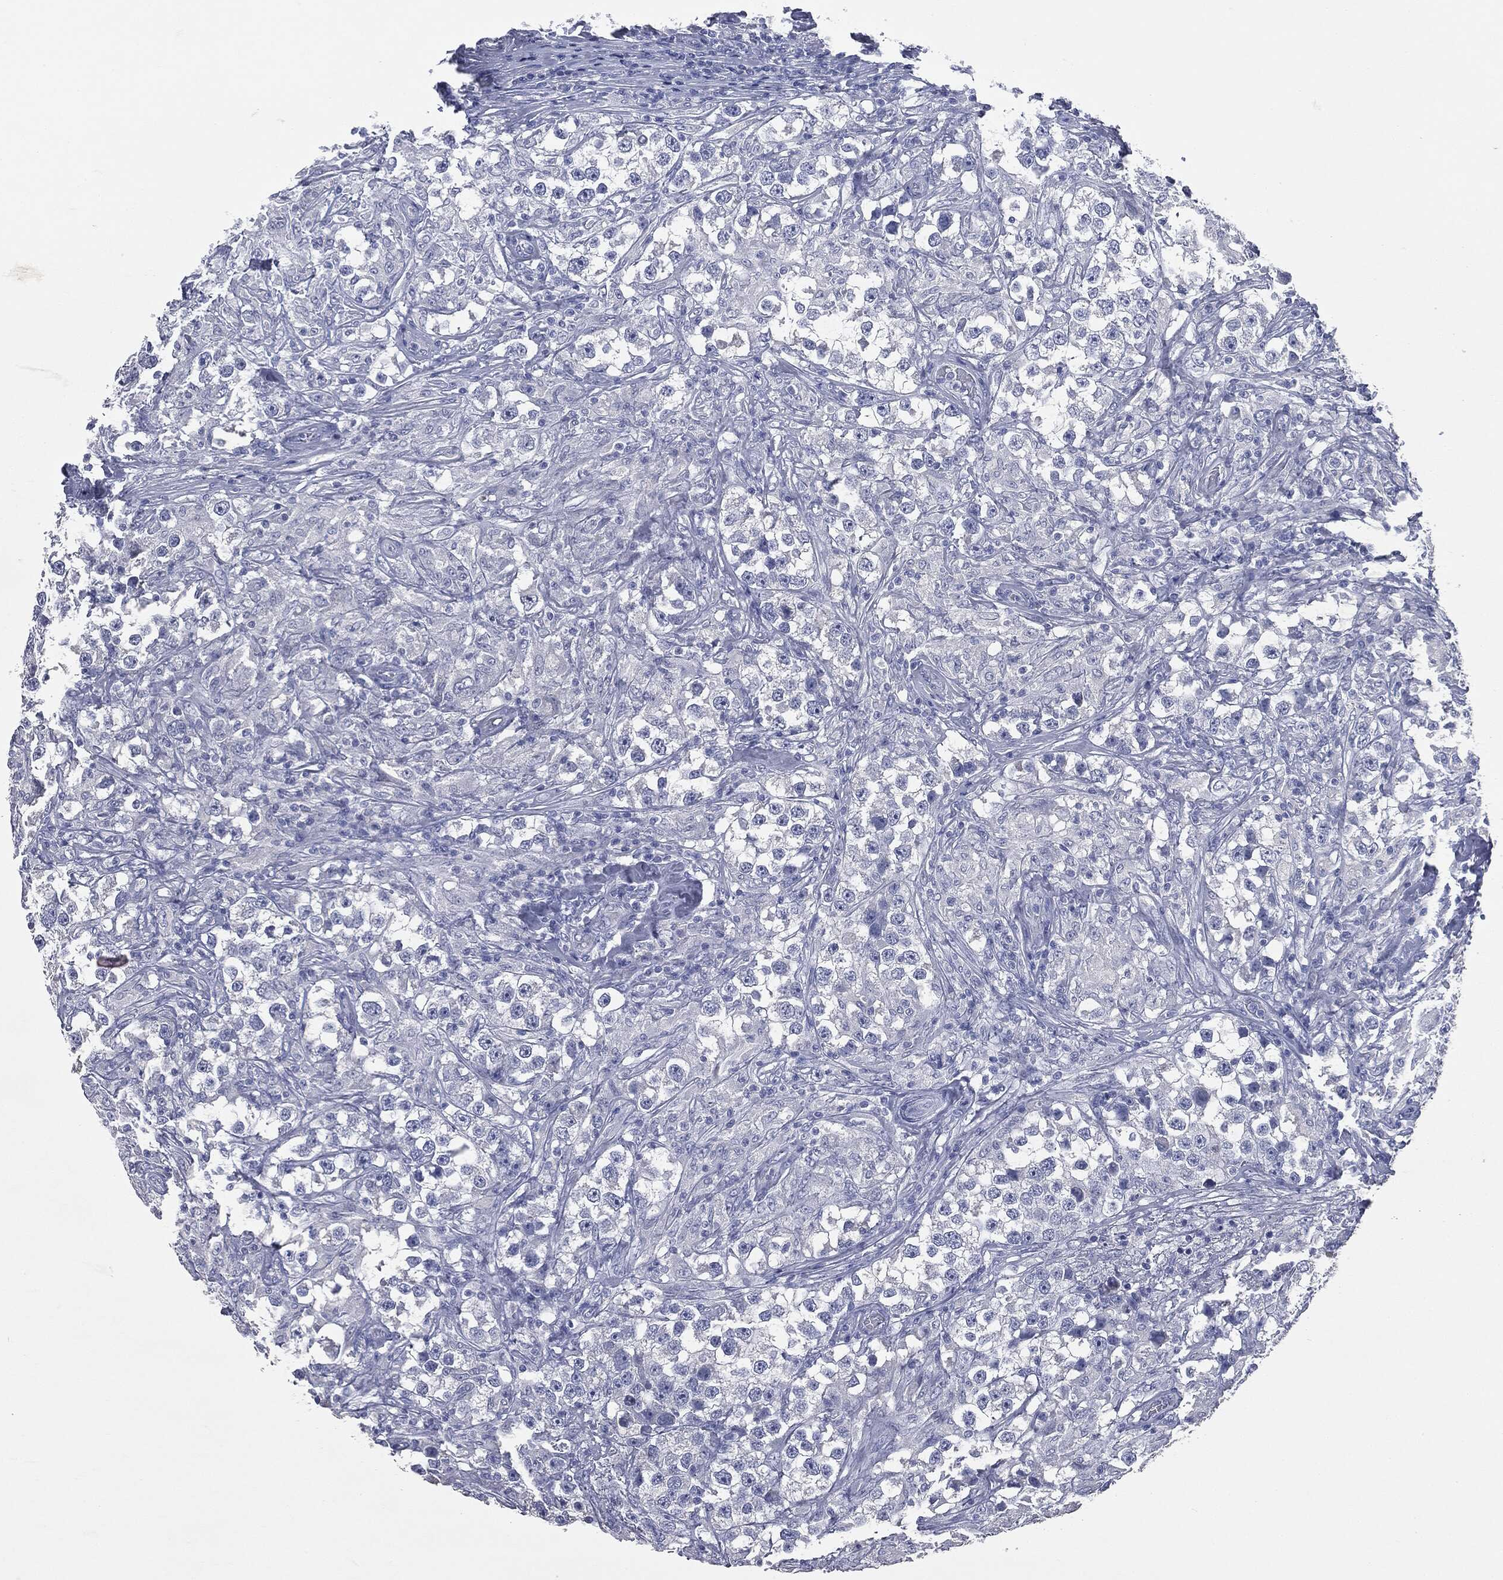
{"staining": {"intensity": "negative", "quantity": "none", "location": "none"}, "tissue": "testis cancer", "cell_type": "Tumor cells", "image_type": "cancer", "snomed": [{"axis": "morphology", "description": "Seminoma, NOS"}, {"axis": "topography", "description": "Testis"}], "caption": "High magnification brightfield microscopy of seminoma (testis) stained with DAB (3,3'-diaminobenzidine) (brown) and counterstained with hematoxylin (blue): tumor cells show no significant positivity.", "gene": "ATP2A1", "patient": {"sex": "male", "age": 46}}